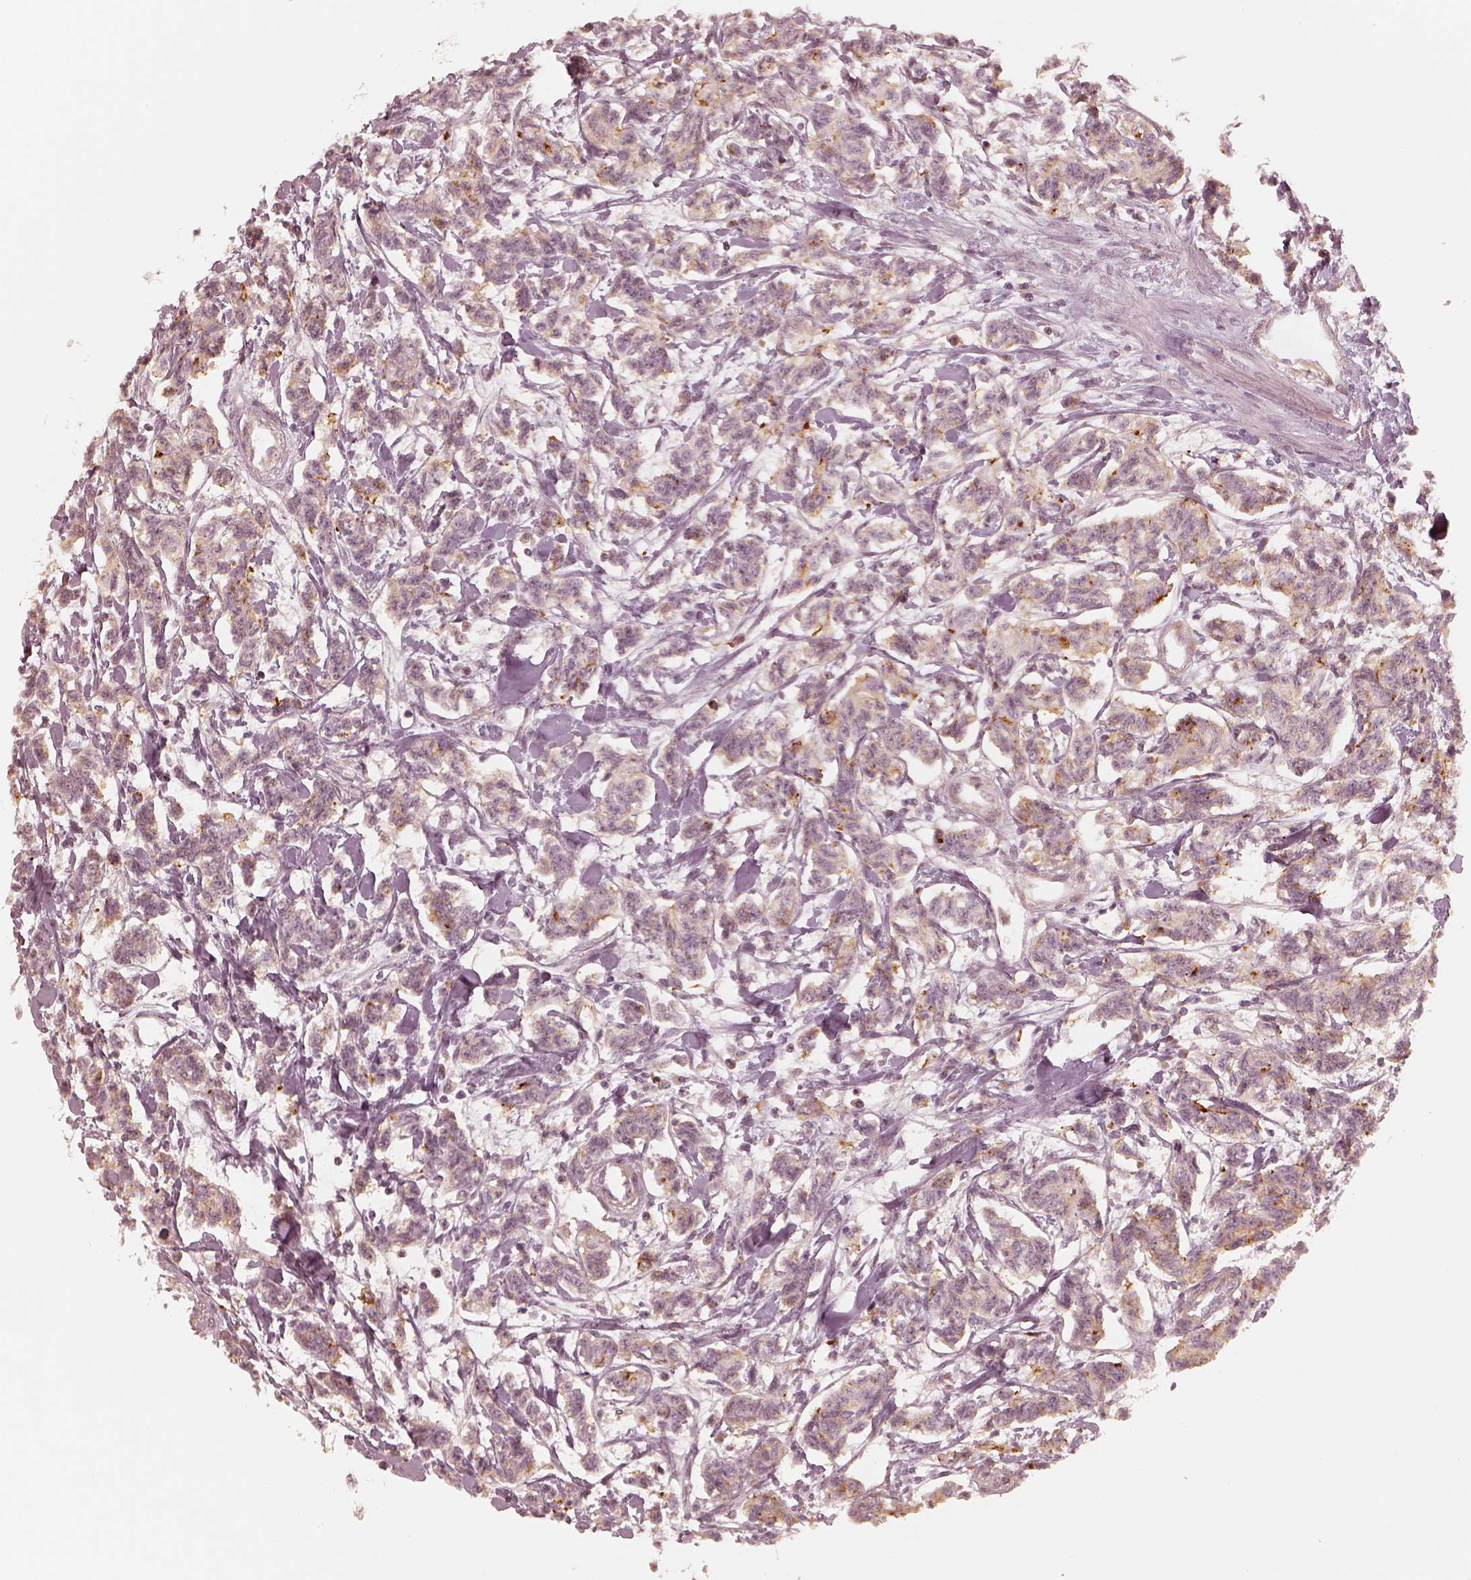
{"staining": {"intensity": "moderate", "quantity": "<25%", "location": "cytoplasmic/membranous"}, "tissue": "carcinoid", "cell_type": "Tumor cells", "image_type": "cancer", "snomed": [{"axis": "morphology", "description": "Carcinoid, malignant, NOS"}, {"axis": "topography", "description": "Kidney"}], "caption": "DAB (3,3'-diaminobenzidine) immunohistochemical staining of human malignant carcinoid displays moderate cytoplasmic/membranous protein positivity in about <25% of tumor cells.", "gene": "GORASP2", "patient": {"sex": "female", "age": 41}}